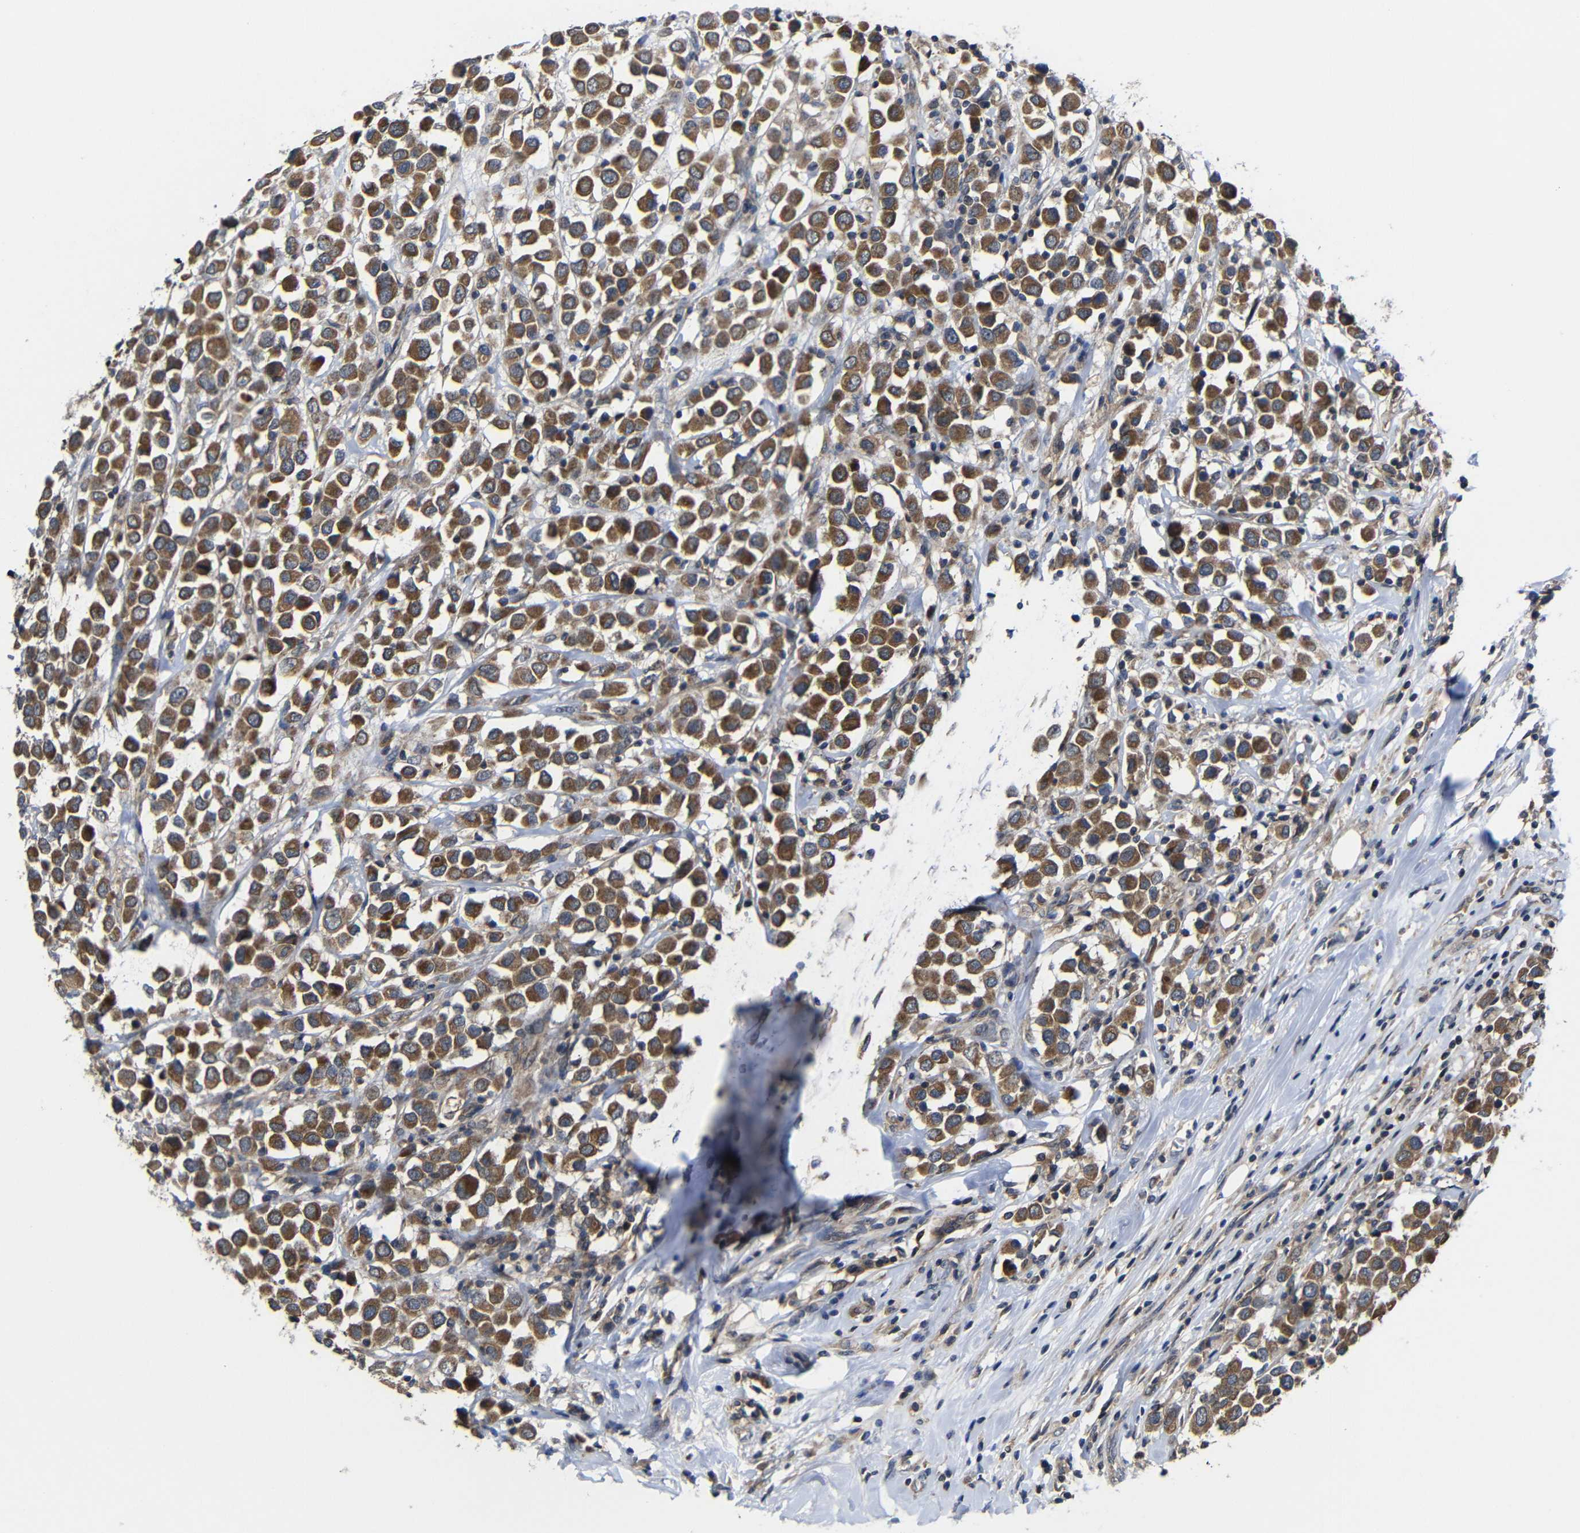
{"staining": {"intensity": "moderate", "quantity": ">75%", "location": "cytoplasmic/membranous"}, "tissue": "breast cancer", "cell_type": "Tumor cells", "image_type": "cancer", "snomed": [{"axis": "morphology", "description": "Duct carcinoma"}, {"axis": "topography", "description": "Breast"}], "caption": "This image reveals IHC staining of breast invasive ductal carcinoma, with medium moderate cytoplasmic/membranous staining in about >75% of tumor cells.", "gene": "LPAR5", "patient": {"sex": "female", "age": 61}}